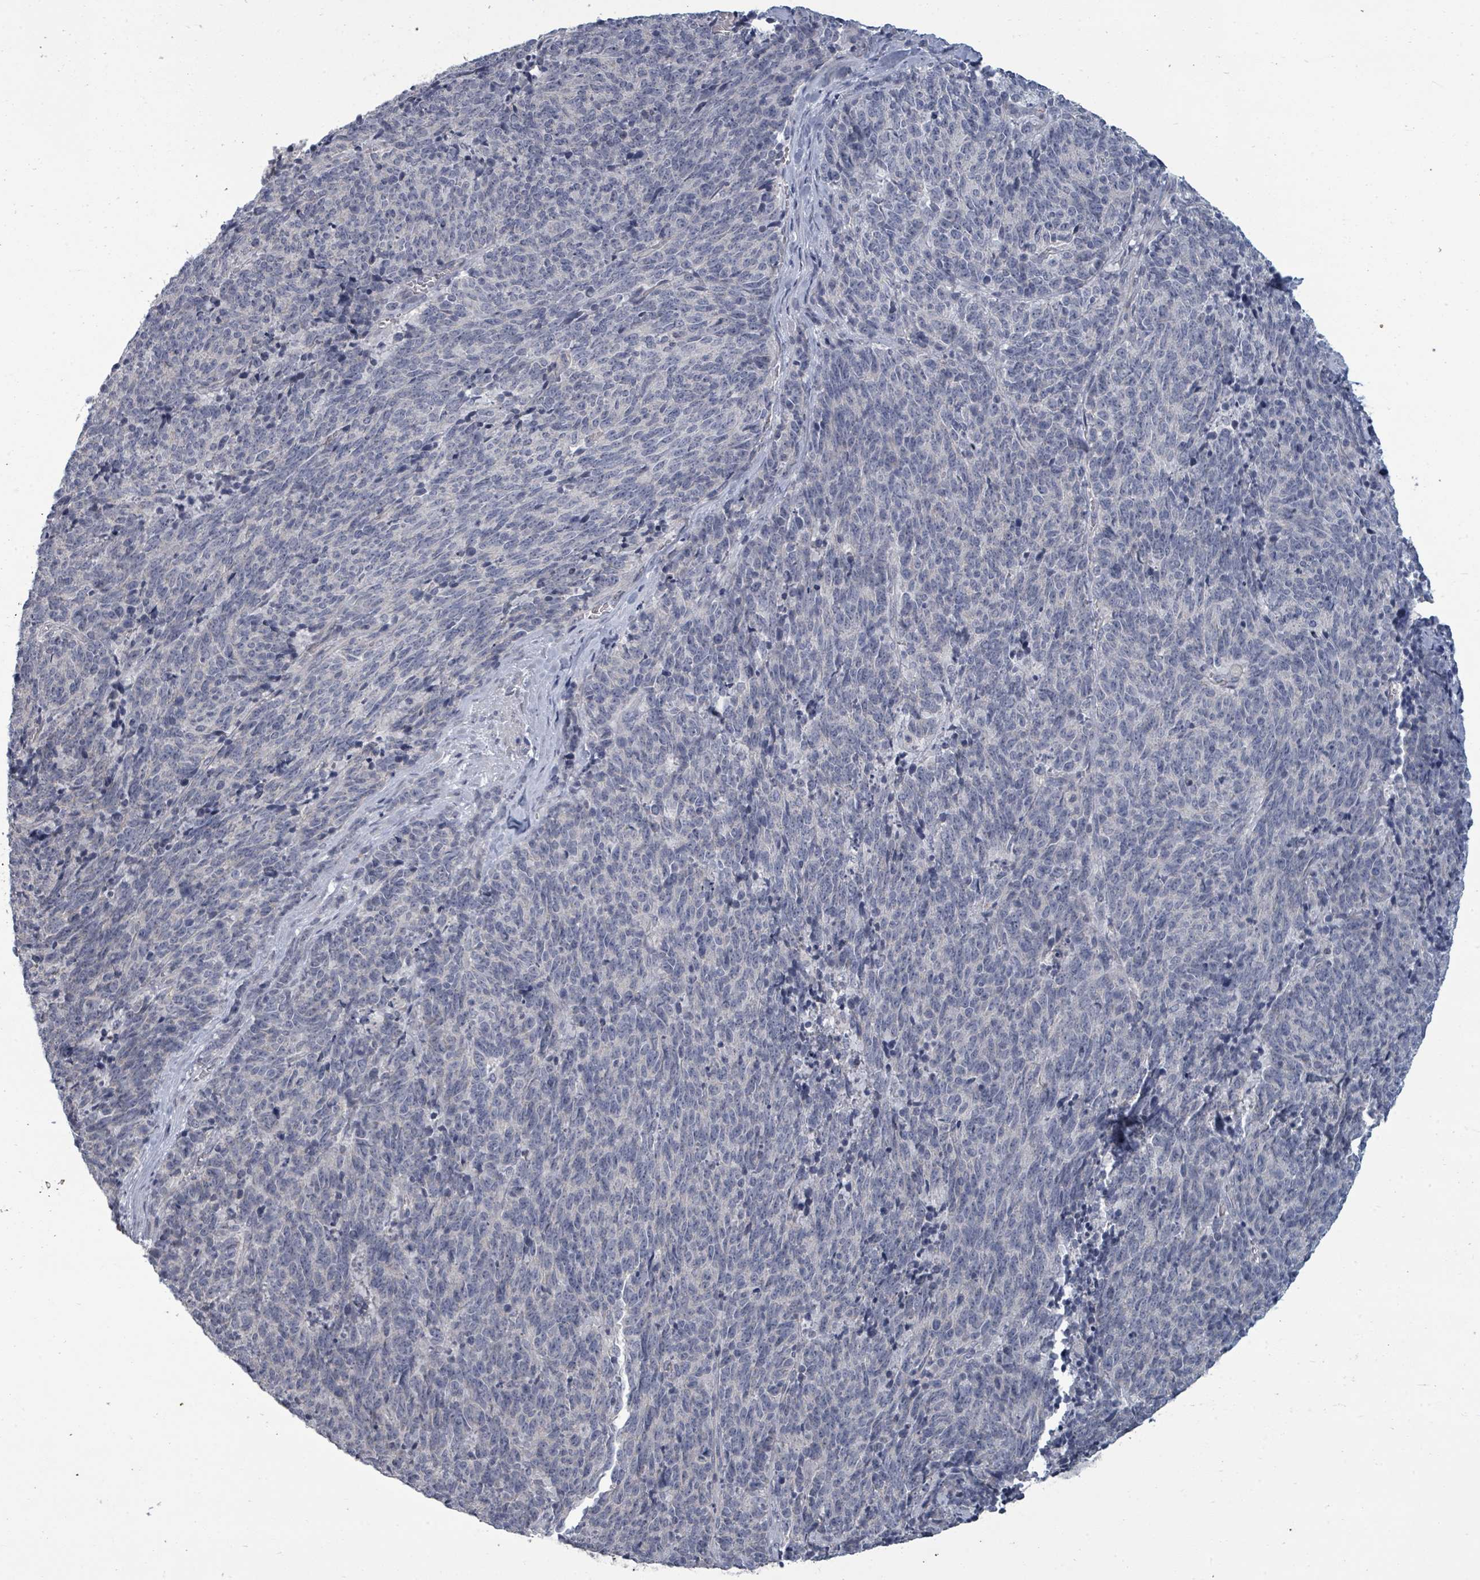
{"staining": {"intensity": "negative", "quantity": "none", "location": "none"}, "tissue": "cervical cancer", "cell_type": "Tumor cells", "image_type": "cancer", "snomed": [{"axis": "morphology", "description": "Squamous cell carcinoma, NOS"}, {"axis": "topography", "description": "Cervix"}], "caption": "Cervical cancer was stained to show a protein in brown. There is no significant expression in tumor cells. The staining was performed using DAB (3,3'-diaminobenzidine) to visualize the protein expression in brown, while the nuclei were stained in blue with hematoxylin (Magnification: 20x).", "gene": "ASB12", "patient": {"sex": "female", "age": 29}}